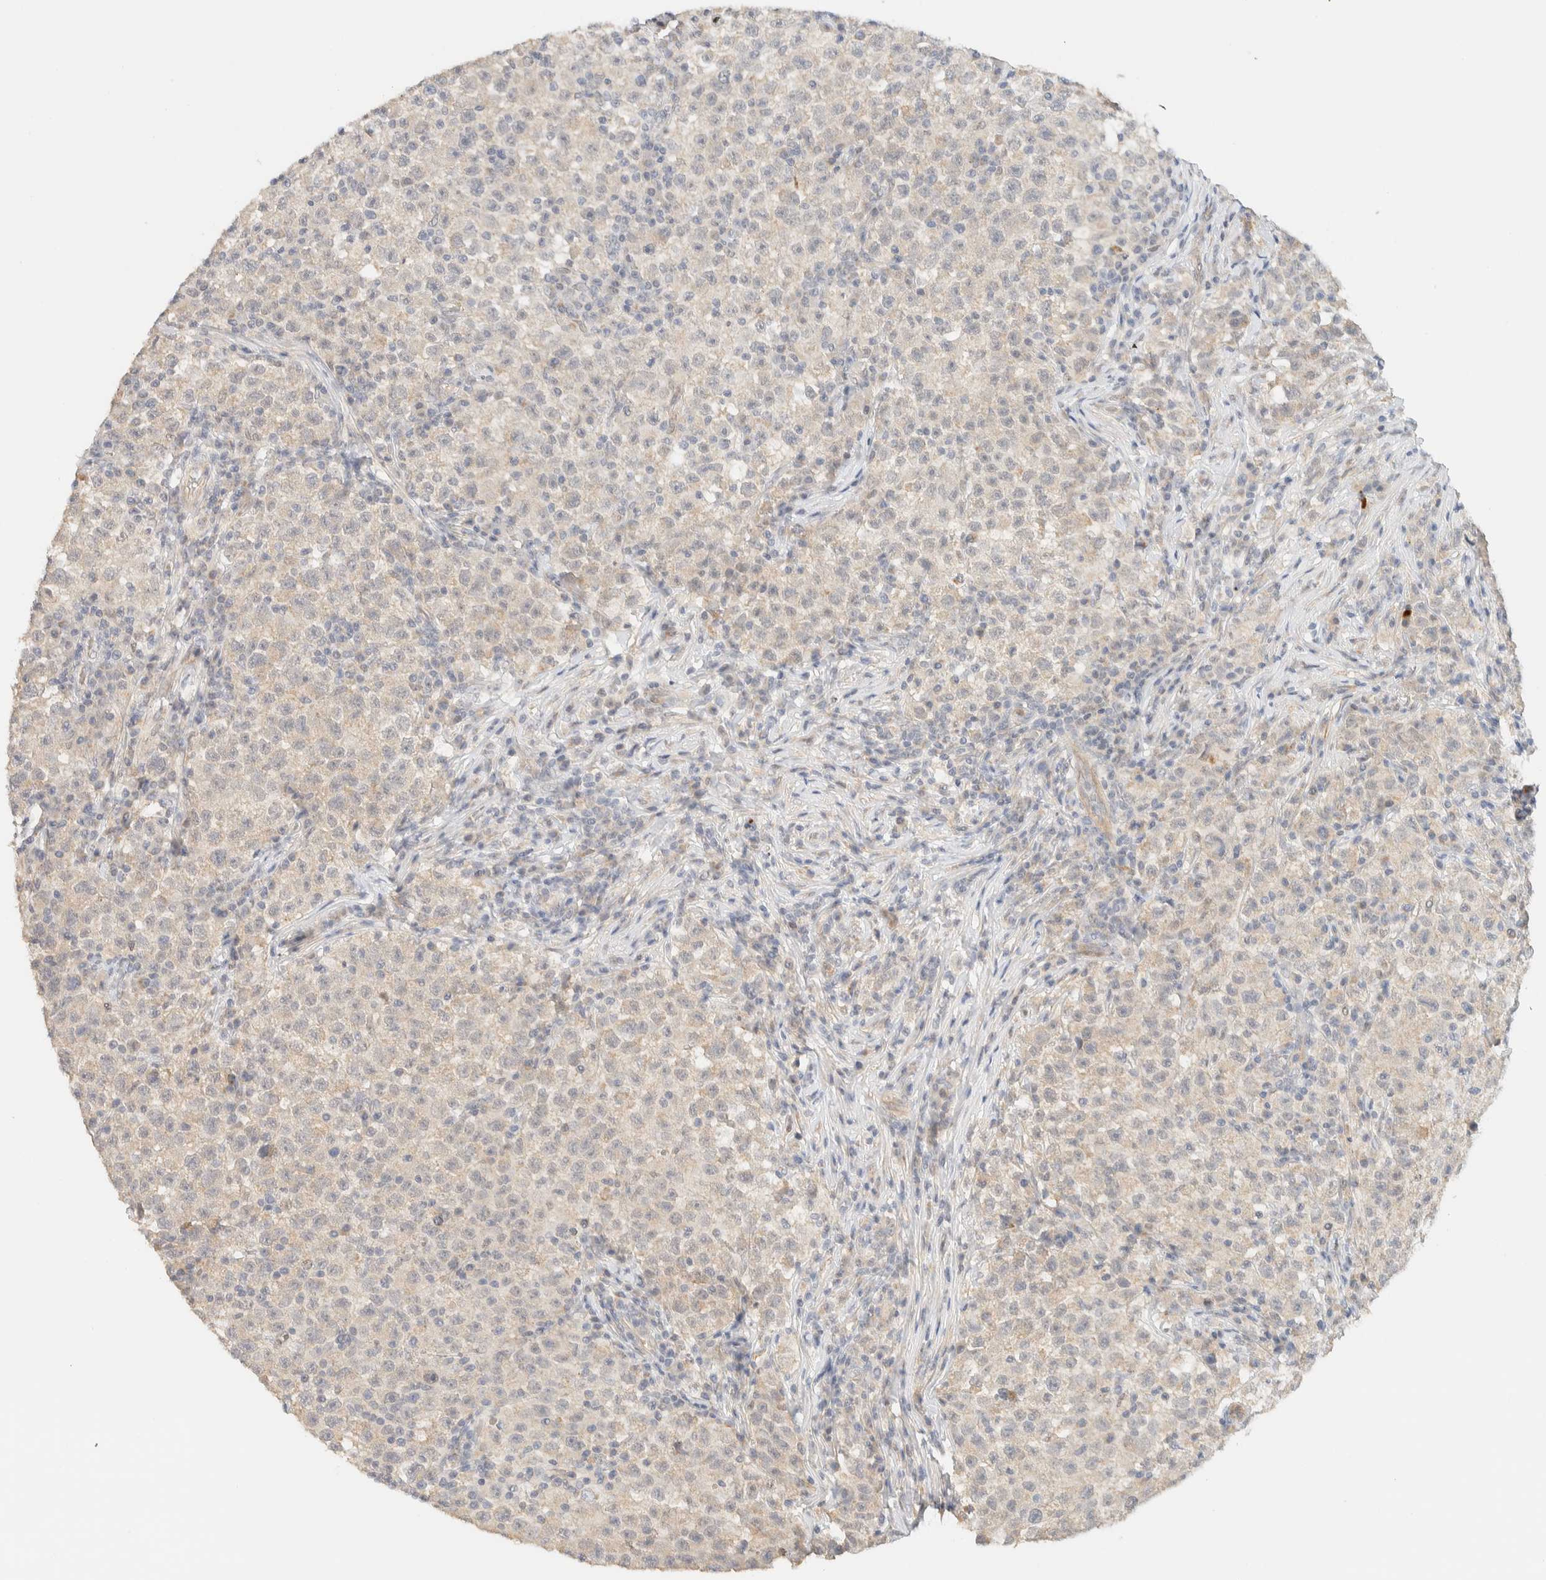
{"staining": {"intensity": "weak", "quantity": "<25%", "location": "cytoplasmic/membranous"}, "tissue": "testis cancer", "cell_type": "Tumor cells", "image_type": "cancer", "snomed": [{"axis": "morphology", "description": "Seminoma, NOS"}, {"axis": "topography", "description": "Testis"}], "caption": "The histopathology image demonstrates no significant staining in tumor cells of testis cancer (seminoma). Brightfield microscopy of immunohistochemistry (IHC) stained with DAB (3,3'-diaminobenzidine) (brown) and hematoxylin (blue), captured at high magnification.", "gene": "TNK1", "patient": {"sex": "male", "age": 22}}